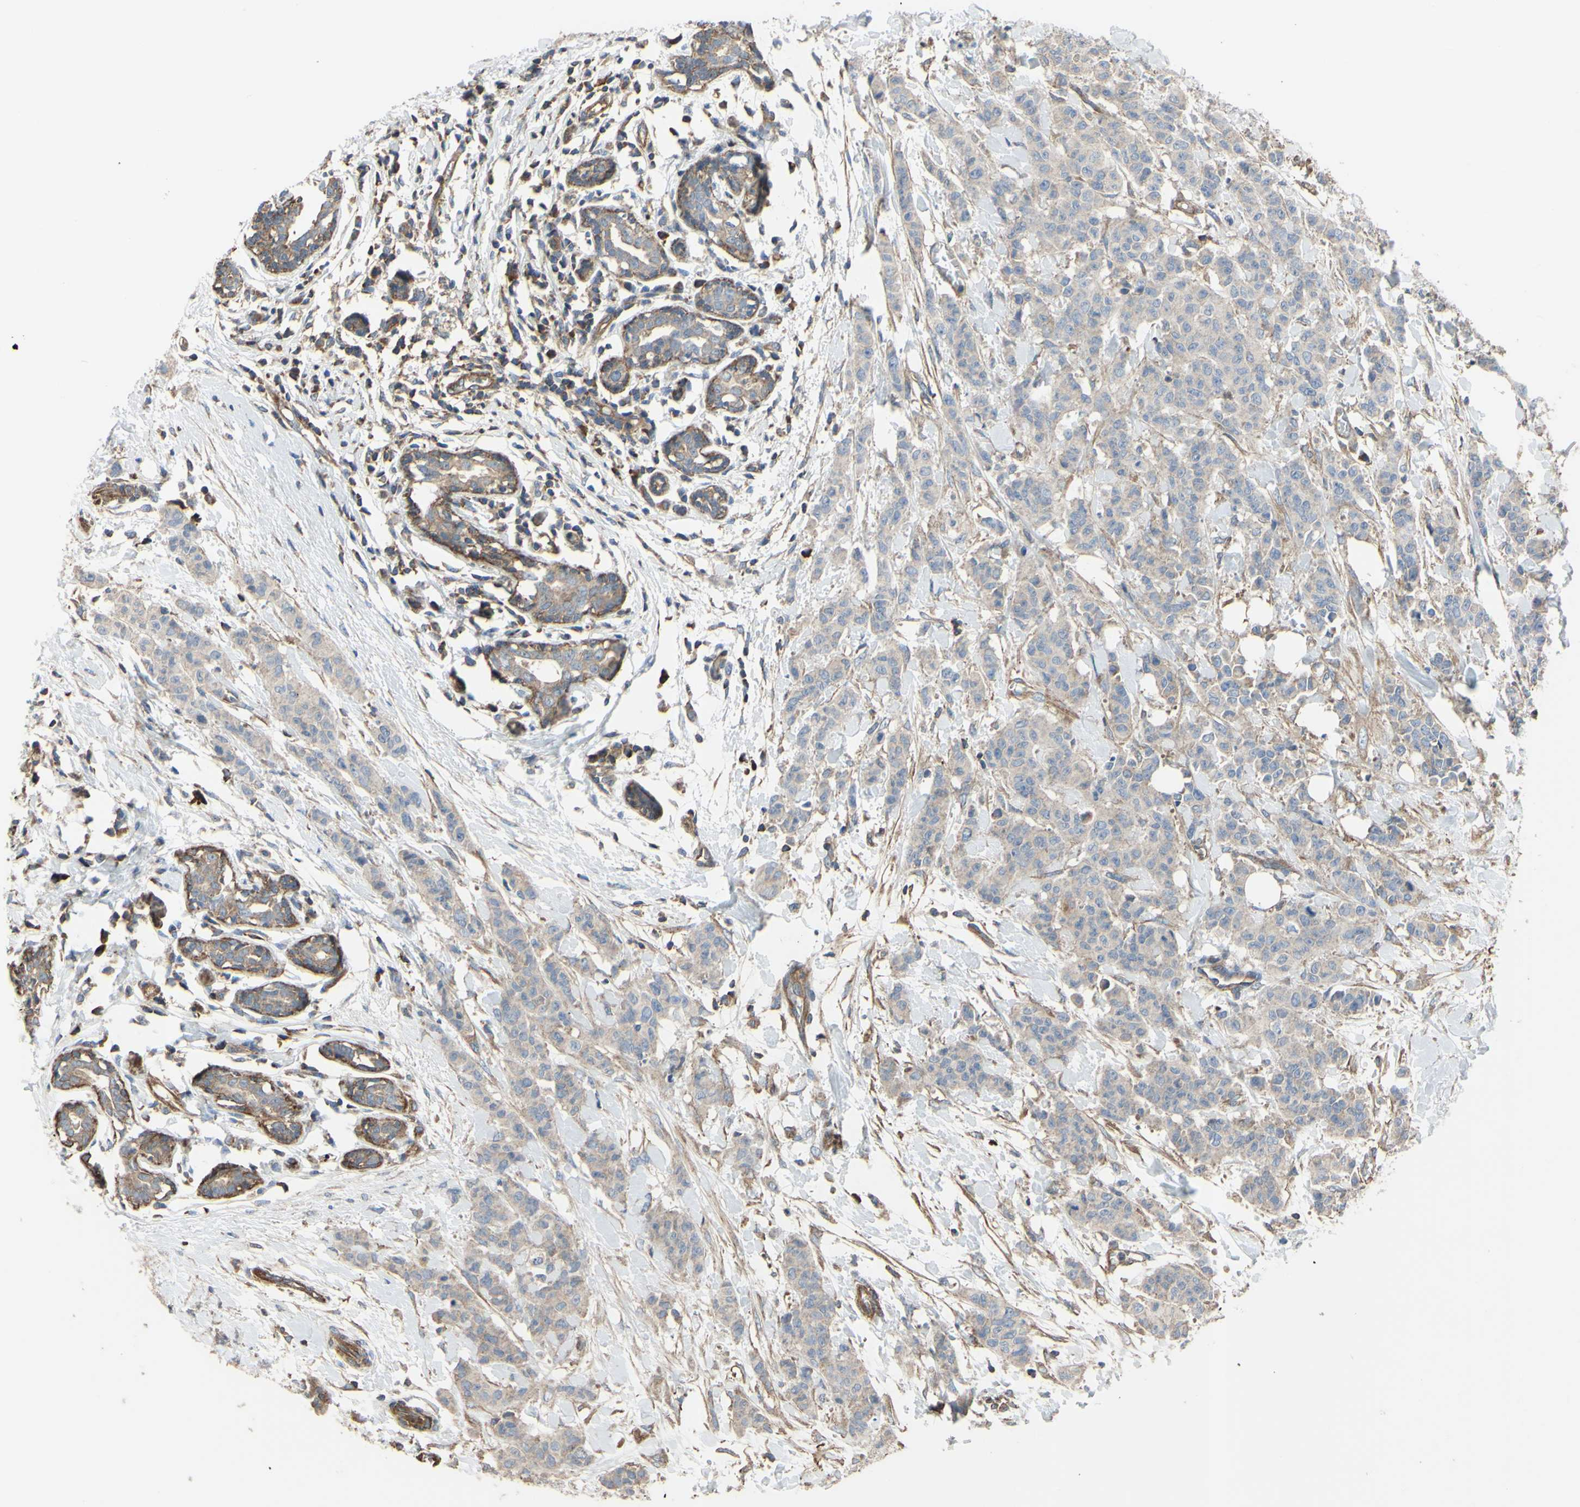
{"staining": {"intensity": "weak", "quantity": ">75%", "location": "cytoplasmic/membranous"}, "tissue": "breast cancer", "cell_type": "Tumor cells", "image_type": "cancer", "snomed": [{"axis": "morphology", "description": "Normal tissue, NOS"}, {"axis": "morphology", "description": "Duct carcinoma"}, {"axis": "topography", "description": "Breast"}], "caption": "A low amount of weak cytoplasmic/membranous positivity is present in about >75% of tumor cells in invasive ductal carcinoma (breast) tissue. (brown staining indicates protein expression, while blue staining denotes nuclei).", "gene": "BECN1", "patient": {"sex": "female", "age": 40}}